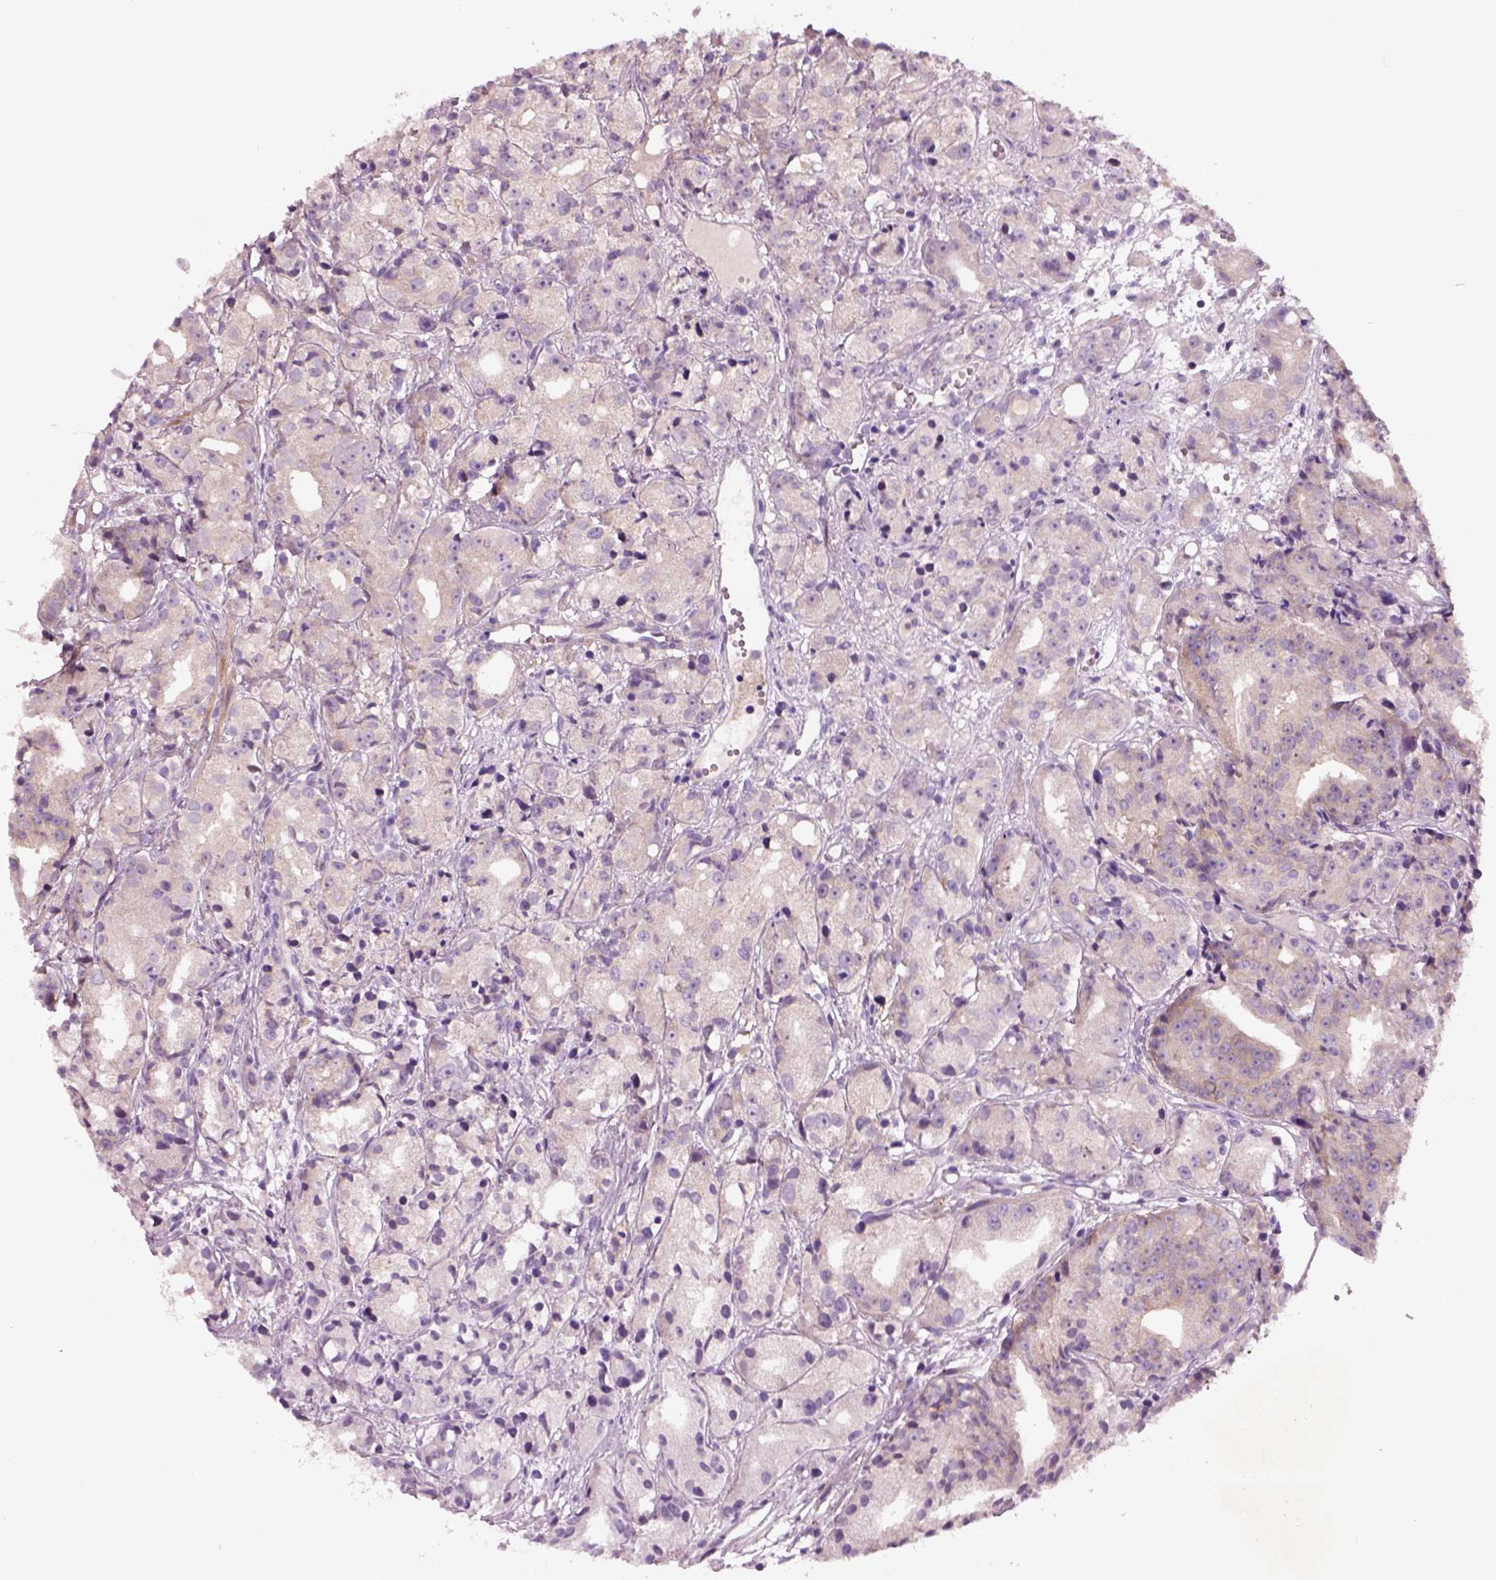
{"staining": {"intensity": "negative", "quantity": "none", "location": "none"}, "tissue": "prostate cancer", "cell_type": "Tumor cells", "image_type": "cancer", "snomed": [{"axis": "morphology", "description": "Adenocarcinoma, Medium grade"}, {"axis": "topography", "description": "Prostate"}], "caption": "High magnification brightfield microscopy of prostate cancer (medium-grade adenocarcinoma) stained with DAB (brown) and counterstained with hematoxylin (blue): tumor cells show no significant staining.", "gene": "PLPP7", "patient": {"sex": "male", "age": 74}}